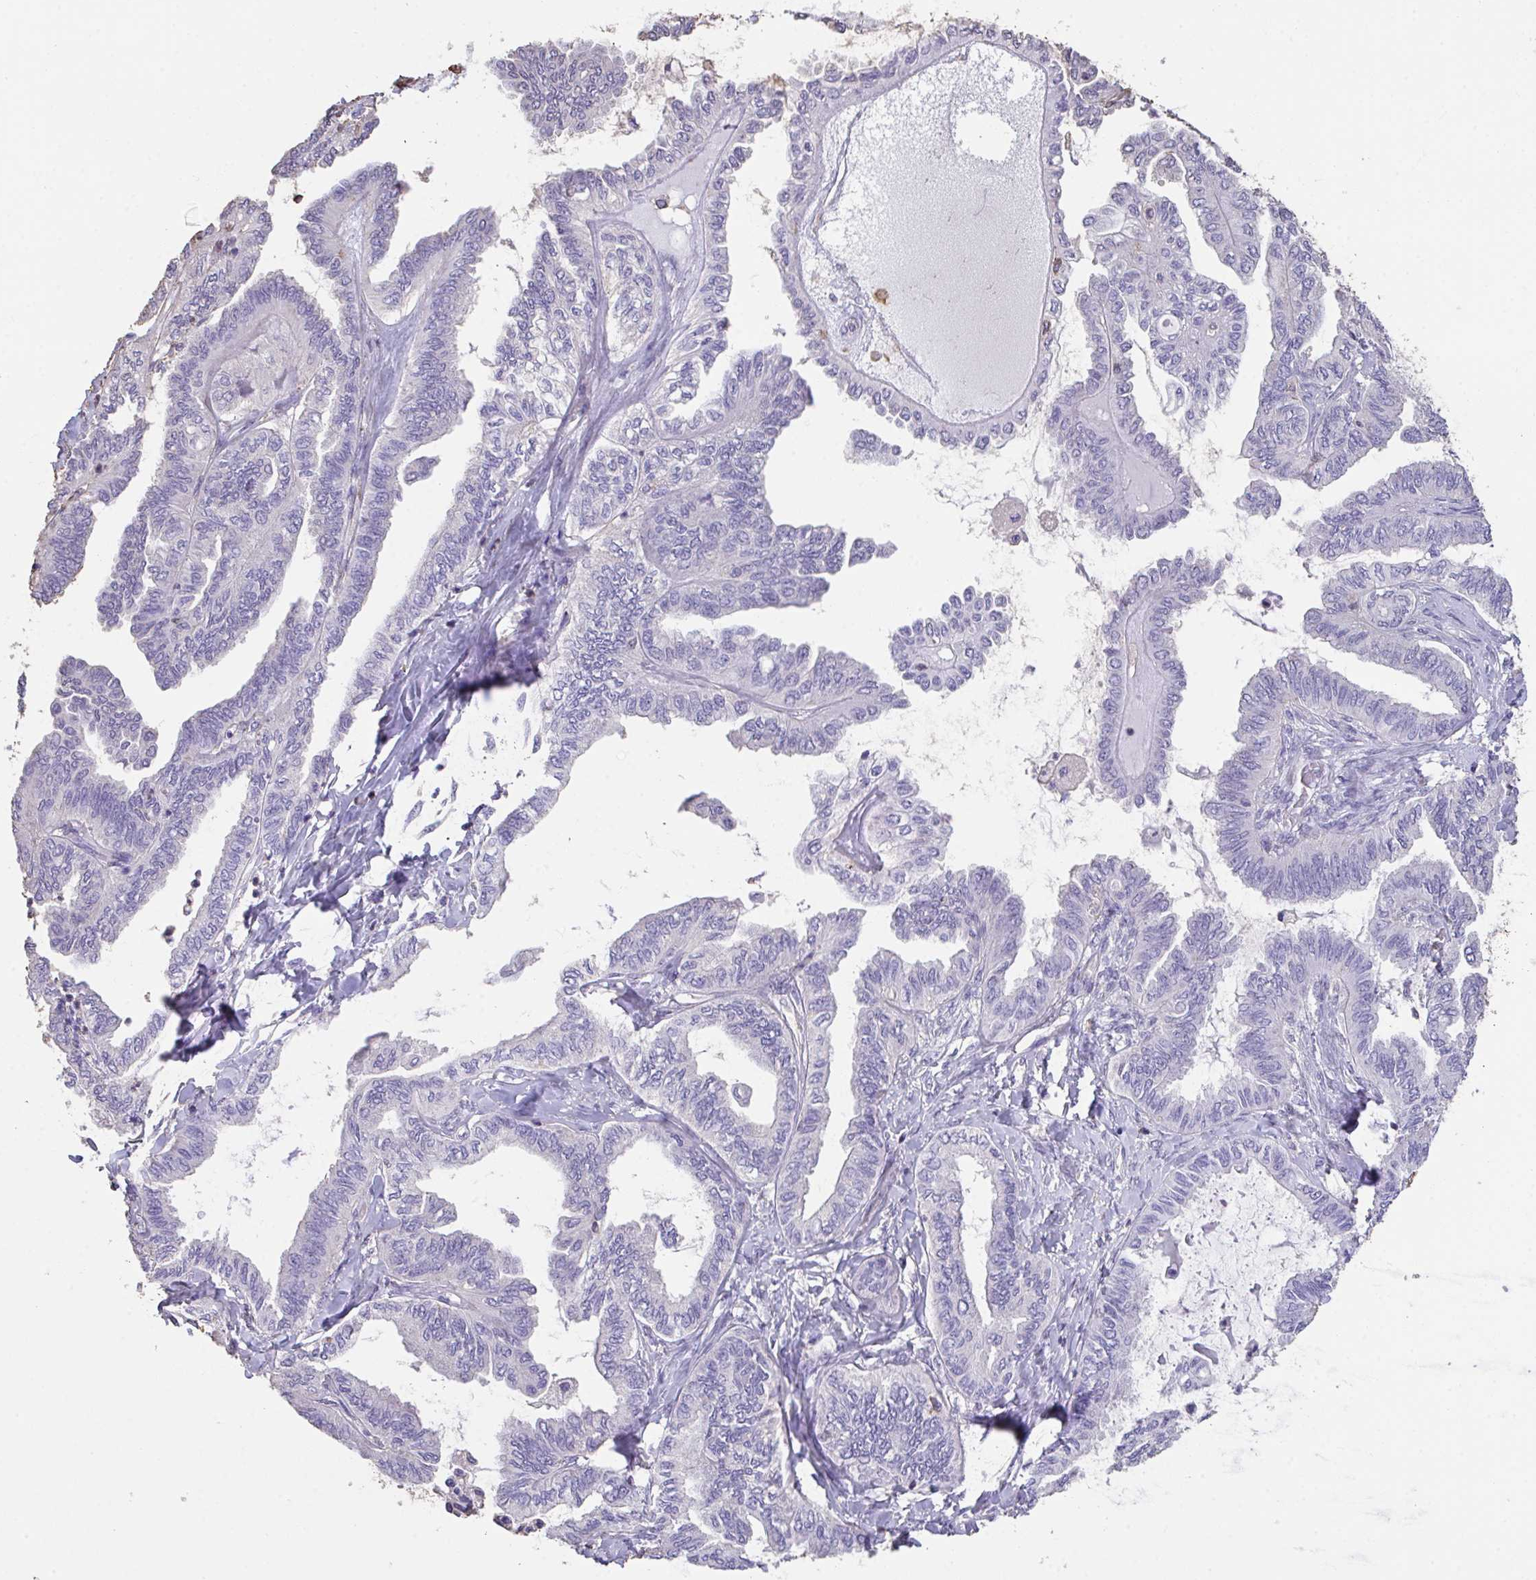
{"staining": {"intensity": "negative", "quantity": "none", "location": "none"}, "tissue": "ovarian cancer", "cell_type": "Tumor cells", "image_type": "cancer", "snomed": [{"axis": "morphology", "description": "Carcinoma, endometroid"}, {"axis": "topography", "description": "Ovary"}], "caption": "DAB (3,3'-diaminobenzidine) immunohistochemical staining of ovarian cancer (endometroid carcinoma) exhibits no significant positivity in tumor cells.", "gene": "IL23R", "patient": {"sex": "female", "age": 70}}